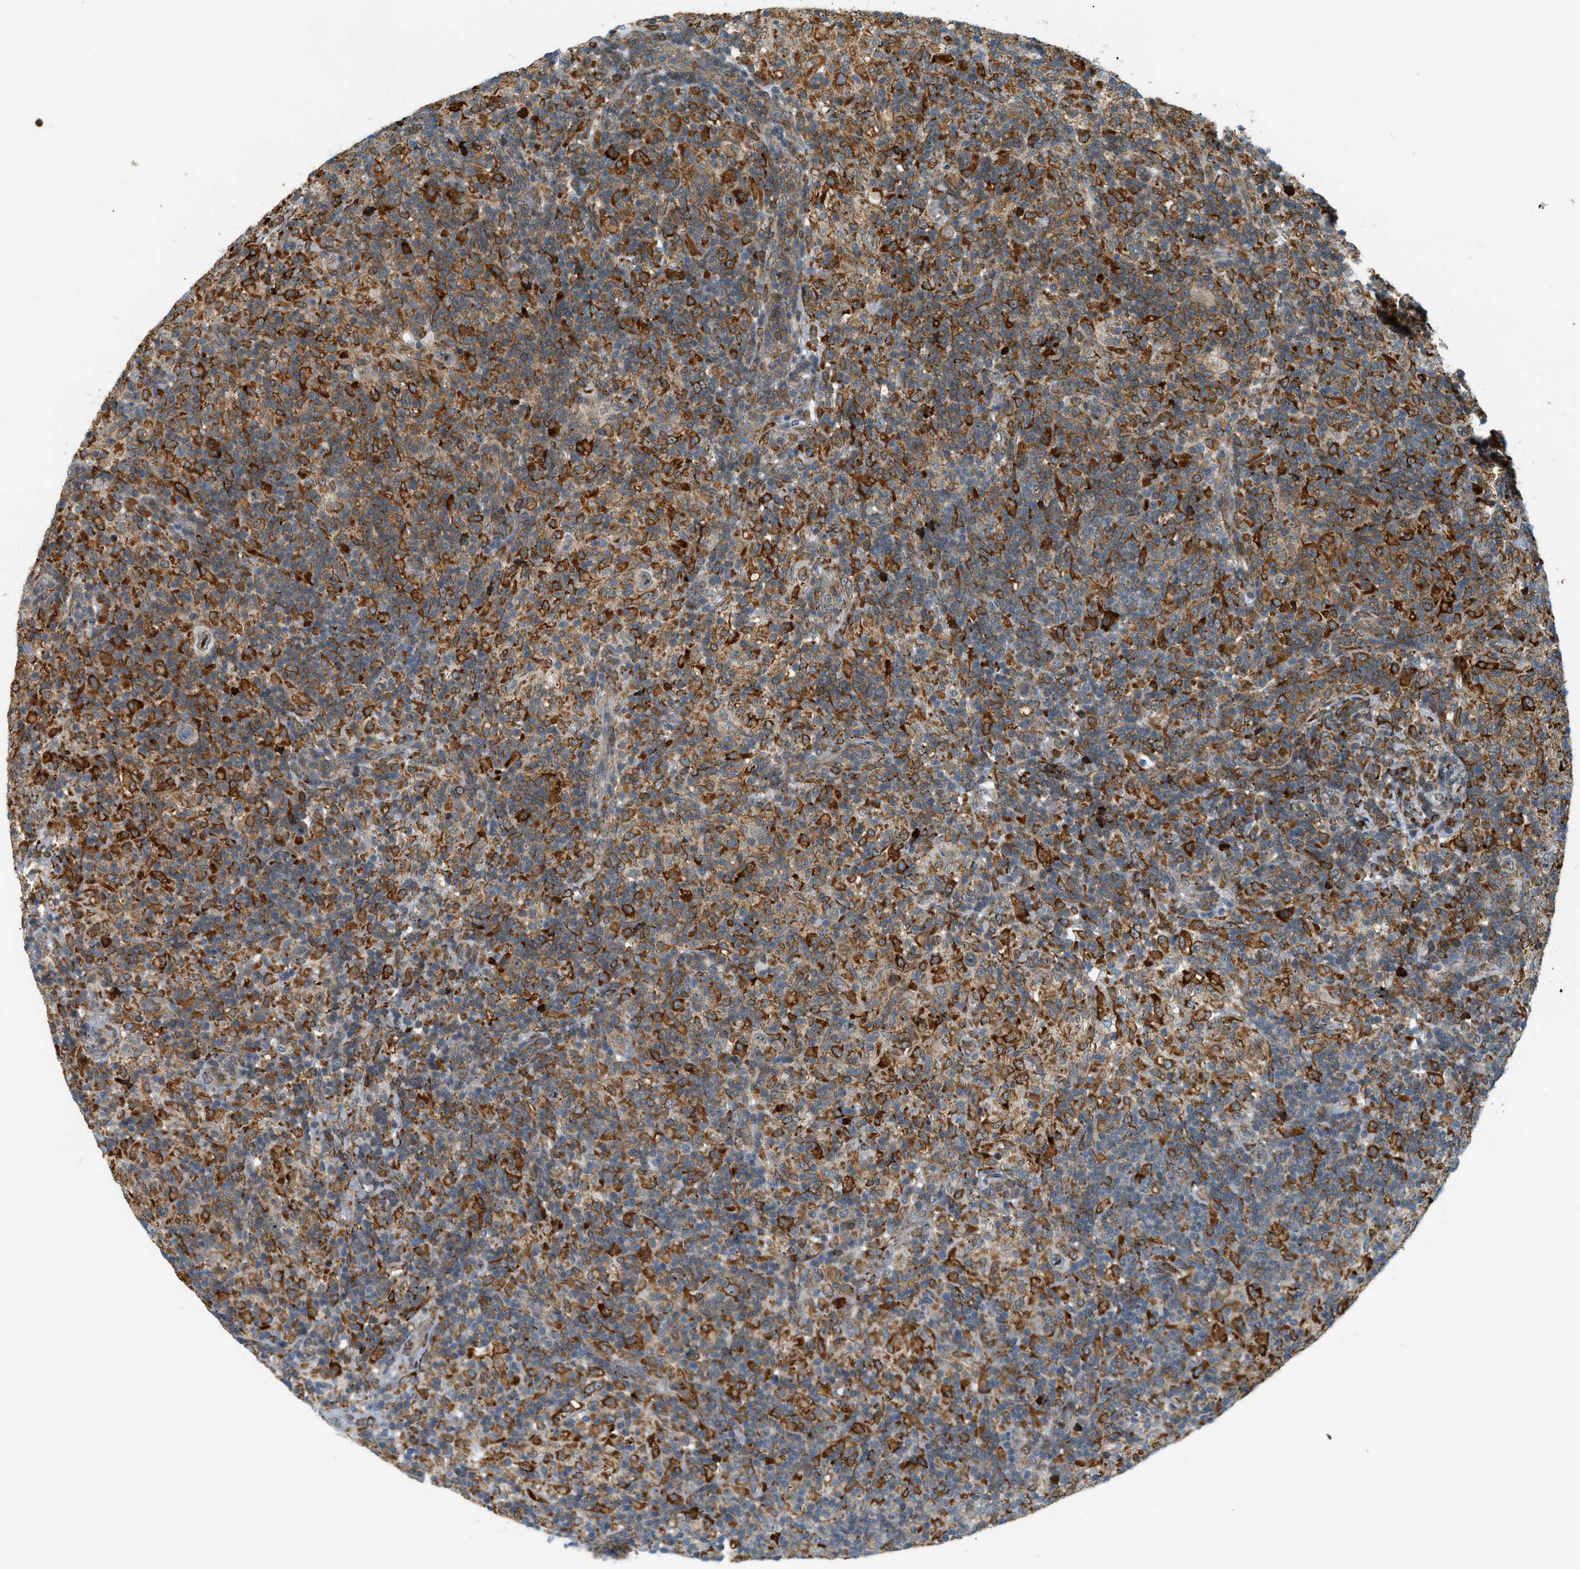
{"staining": {"intensity": "negative", "quantity": "none", "location": "none"}, "tissue": "lymphoma", "cell_type": "Tumor cells", "image_type": "cancer", "snomed": [{"axis": "morphology", "description": "Hodgkin's disease, NOS"}, {"axis": "topography", "description": "Lymph node"}], "caption": "DAB (3,3'-diaminobenzidine) immunohistochemical staining of human lymphoma shows no significant positivity in tumor cells.", "gene": "SEMA4D", "patient": {"sex": "male", "age": 70}}